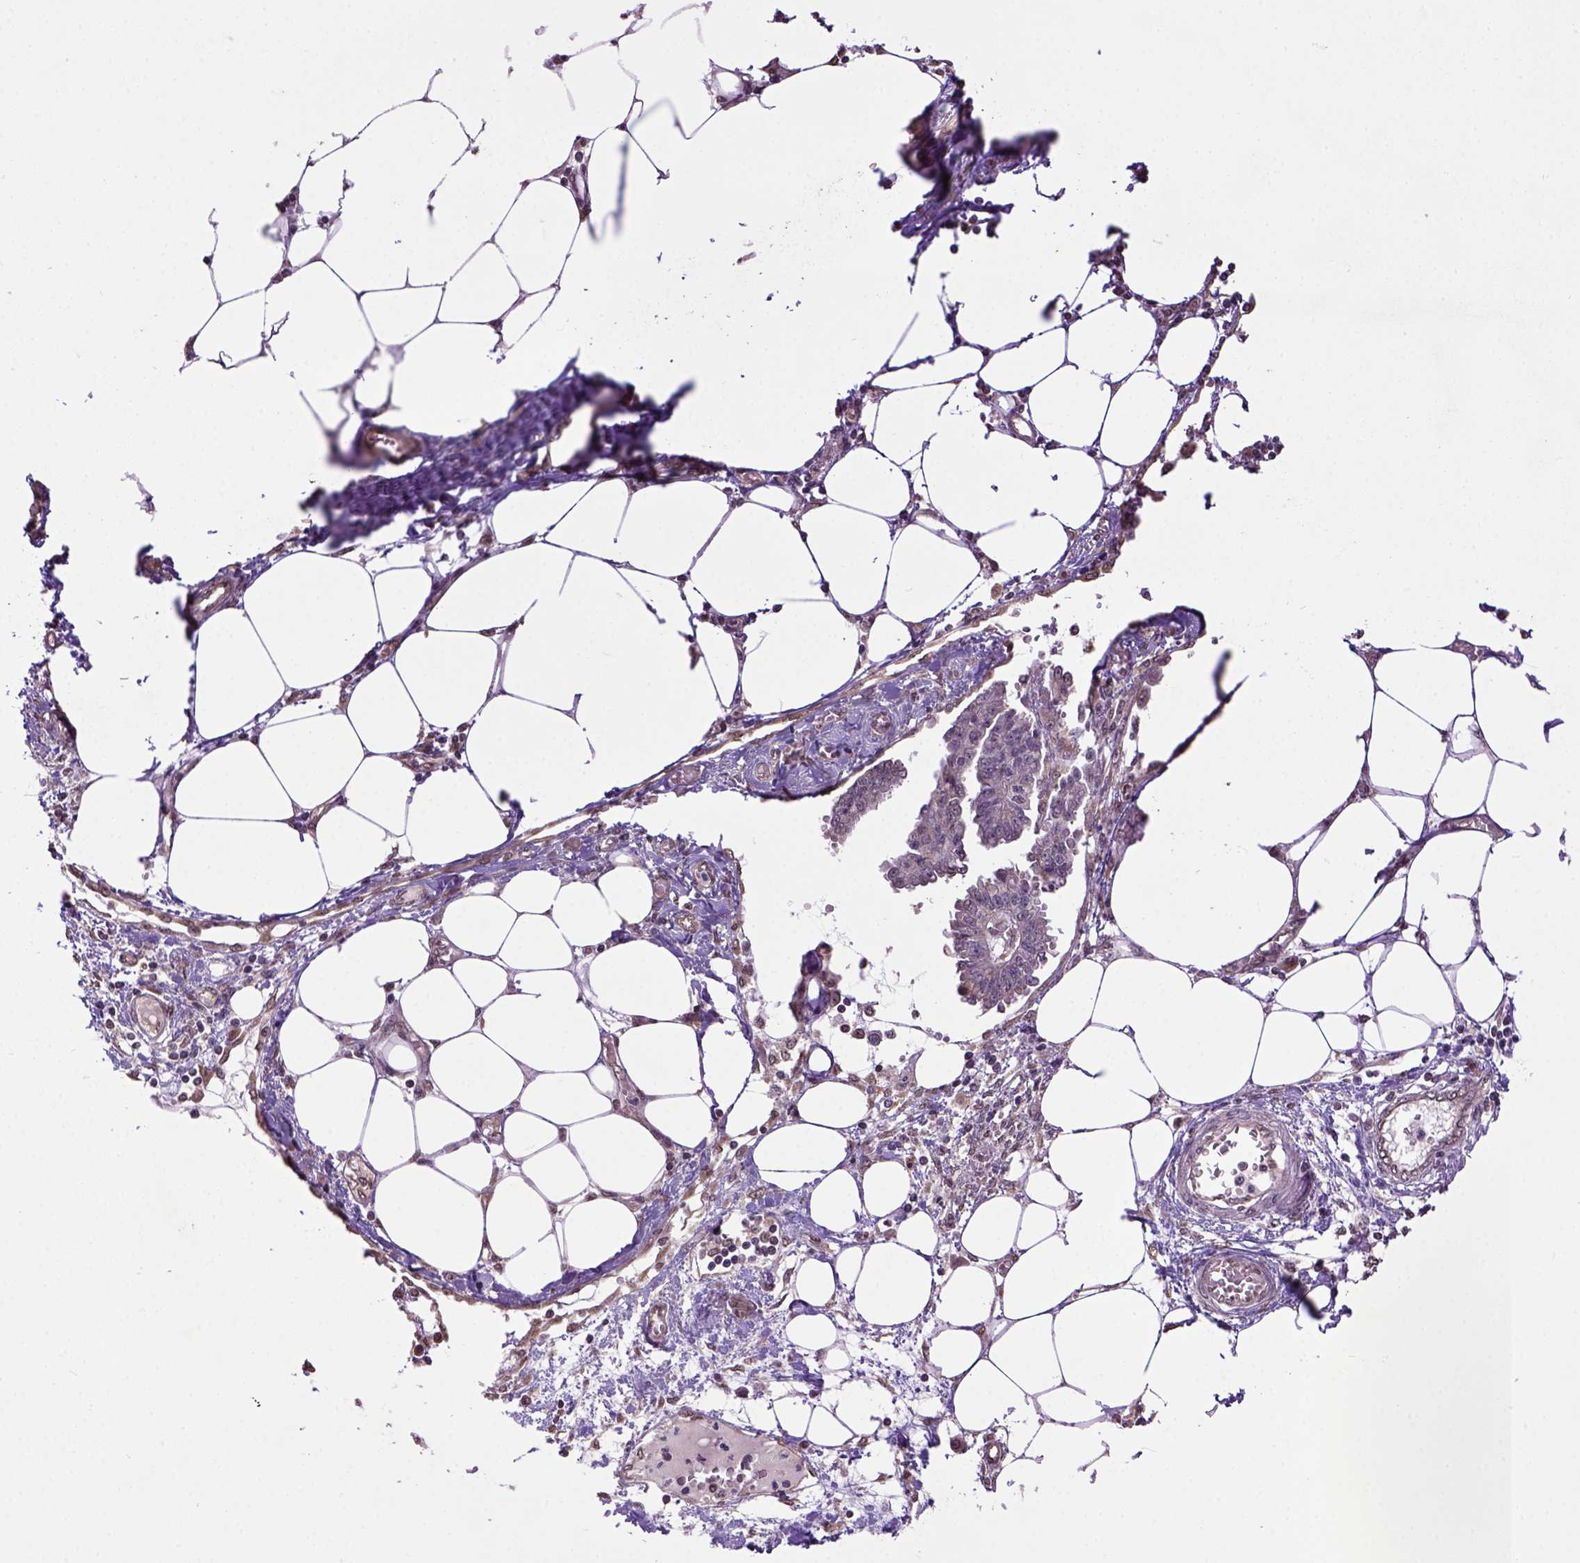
{"staining": {"intensity": "weak", "quantity": "<25%", "location": "cytoplasmic/membranous"}, "tissue": "endometrial cancer", "cell_type": "Tumor cells", "image_type": "cancer", "snomed": [{"axis": "morphology", "description": "Adenocarcinoma, NOS"}, {"axis": "morphology", "description": "Adenocarcinoma, metastatic, NOS"}, {"axis": "topography", "description": "Adipose tissue"}, {"axis": "topography", "description": "Endometrium"}], "caption": "An immunohistochemistry (IHC) photomicrograph of endometrial cancer is shown. There is no staining in tumor cells of endometrial cancer.", "gene": "WDR17", "patient": {"sex": "female", "age": 67}}